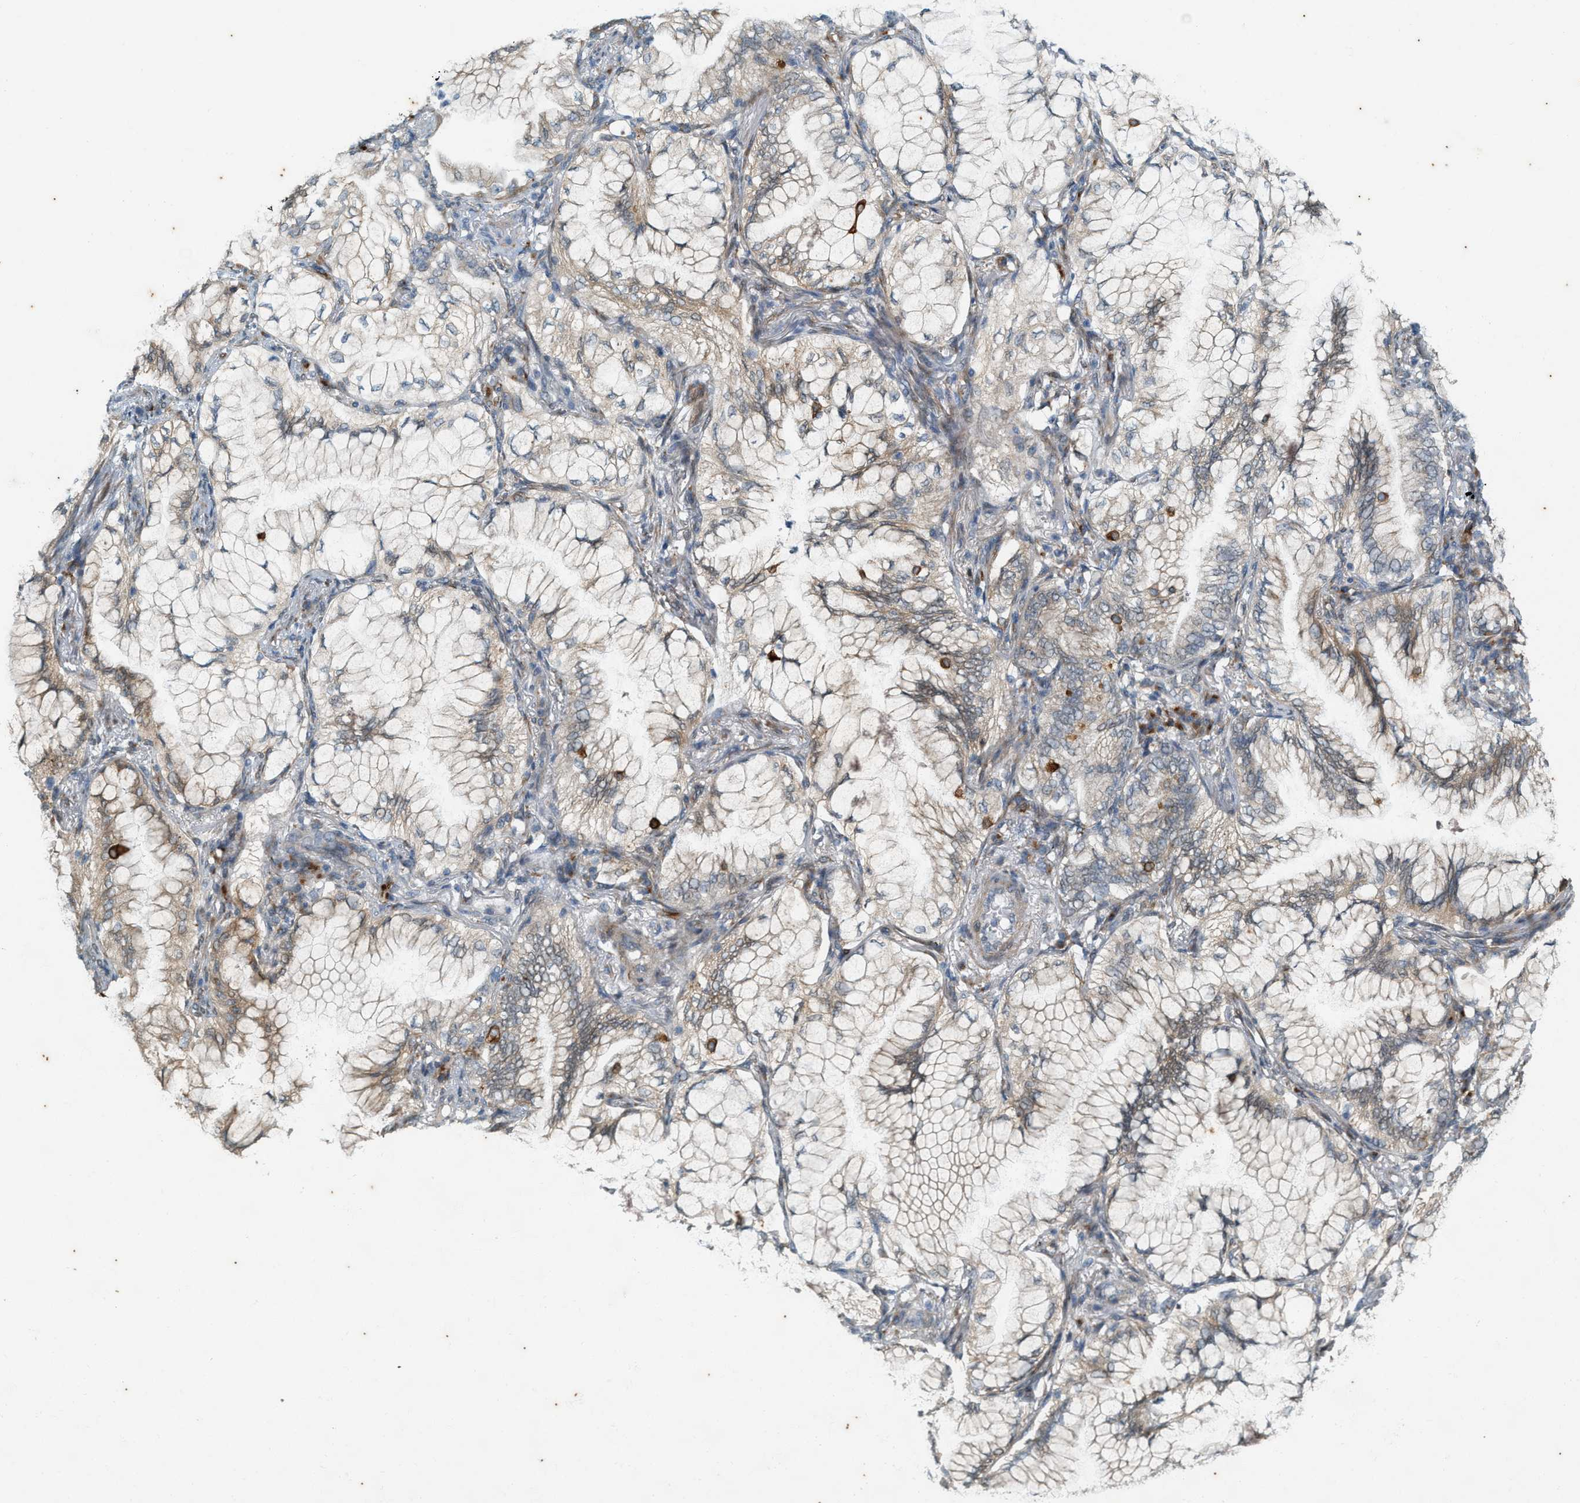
{"staining": {"intensity": "moderate", "quantity": "<25%", "location": "cytoplasmic/membranous"}, "tissue": "lung cancer", "cell_type": "Tumor cells", "image_type": "cancer", "snomed": [{"axis": "morphology", "description": "Adenocarcinoma, NOS"}, {"axis": "topography", "description": "Lung"}], "caption": "Moderate cytoplasmic/membranous protein expression is appreciated in approximately <25% of tumor cells in lung cancer. The staining is performed using DAB brown chromogen to label protein expression. The nuclei are counter-stained blue using hematoxylin.", "gene": "CHPF2", "patient": {"sex": "female", "age": 70}}